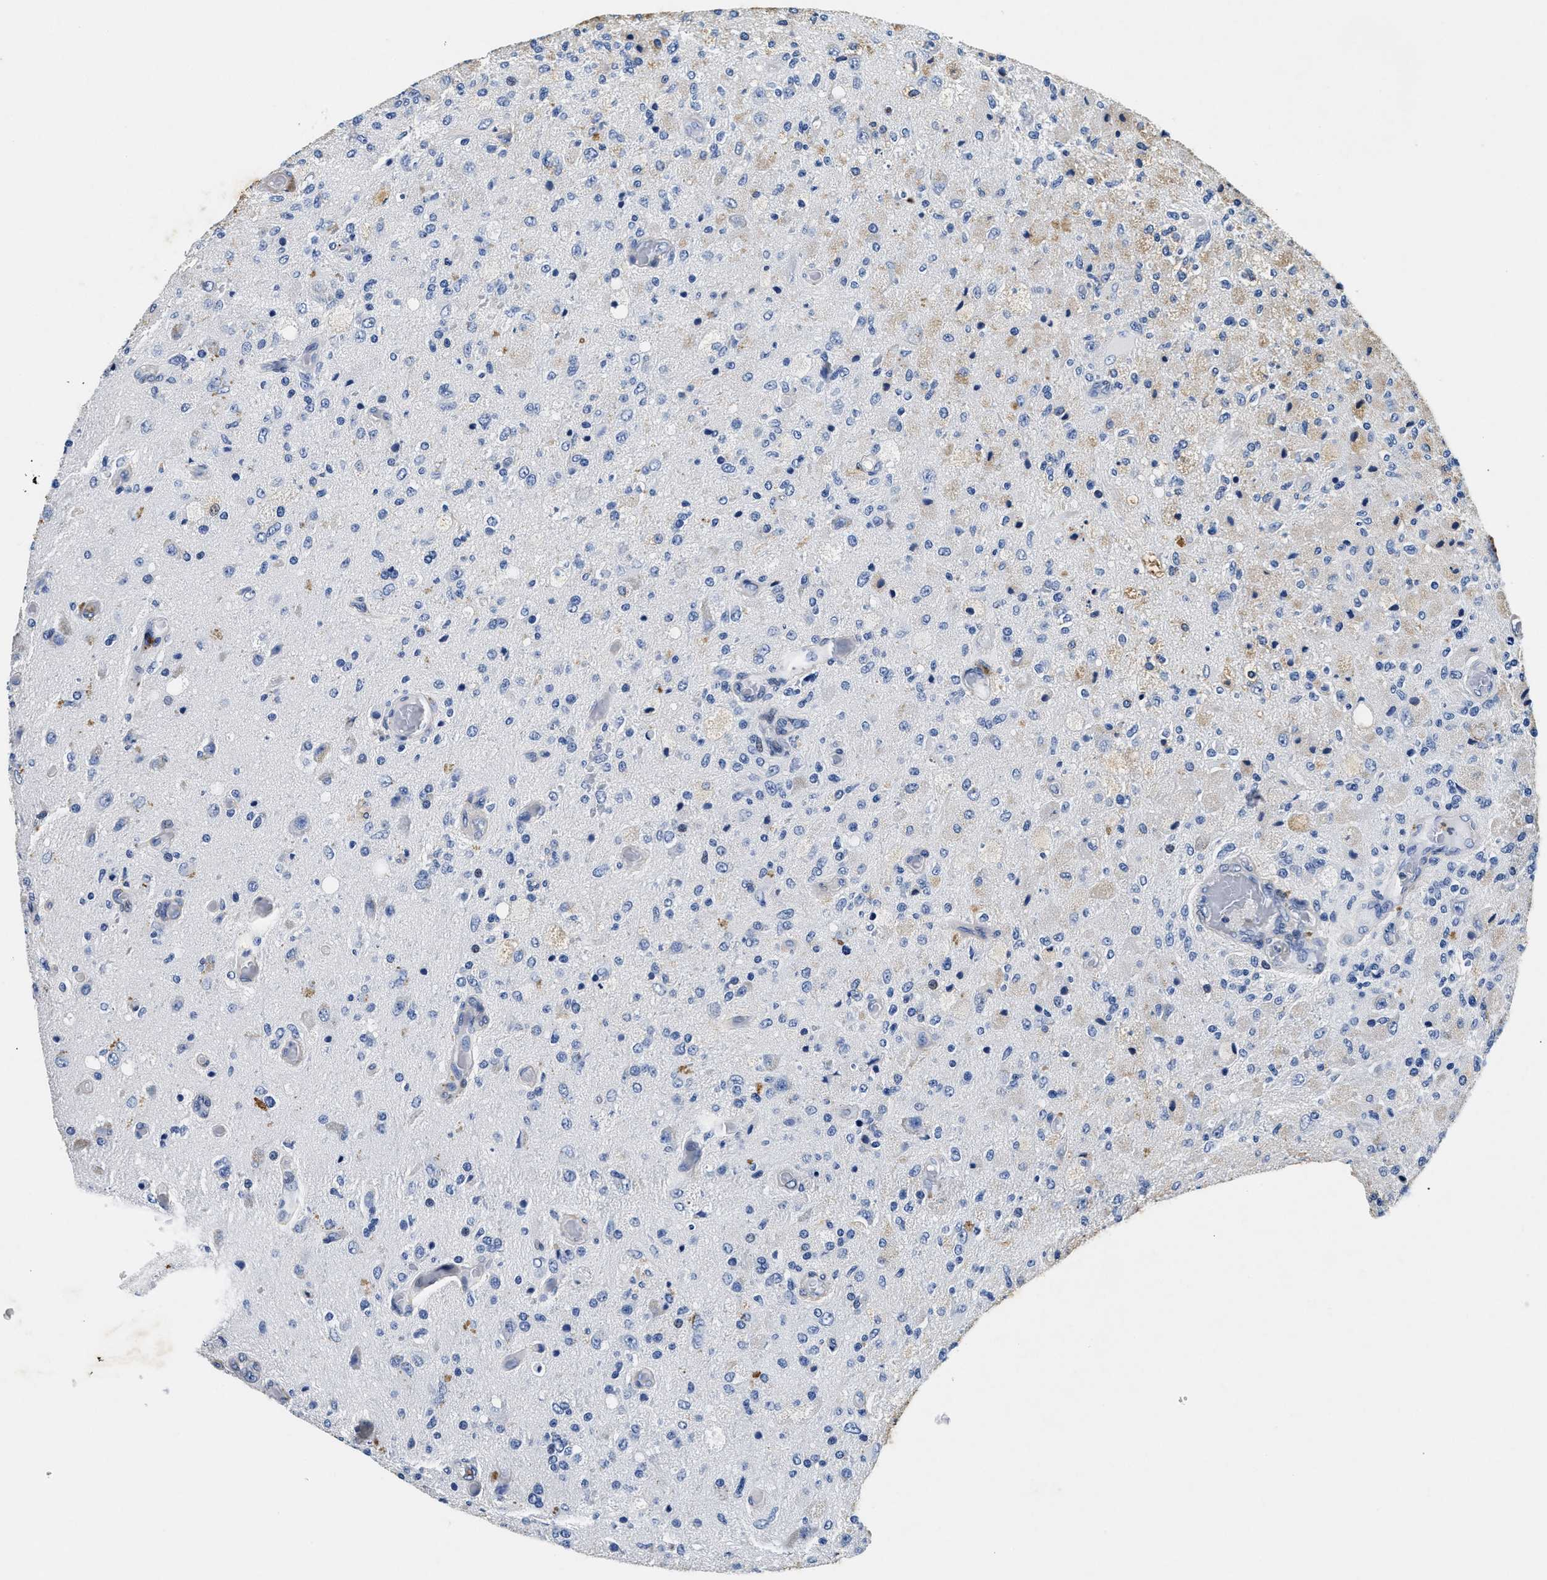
{"staining": {"intensity": "negative", "quantity": "none", "location": "none"}, "tissue": "glioma", "cell_type": "Tumor cells", "image_type": "cancer", "snomed": [{"axis": "morphology", "description": "Normal tissue, NOS"}, {"axis": "morphology", "description": "Glioma, malignant, High grade"}, {"axis": "topography", "description": "Cerebral cortex"}], "caption": "This image is of glioma stained with IHC to label a protein in brown with the nuclei are counter-stained blue. There is no expression in tumor cells. (Stains: DAB IHC with hematoxylin counter stain, Microscopy: brightfield microscopy at high magnification).", "gene": "LAMA3", "patient": {"sex": "male", "age": 77}}